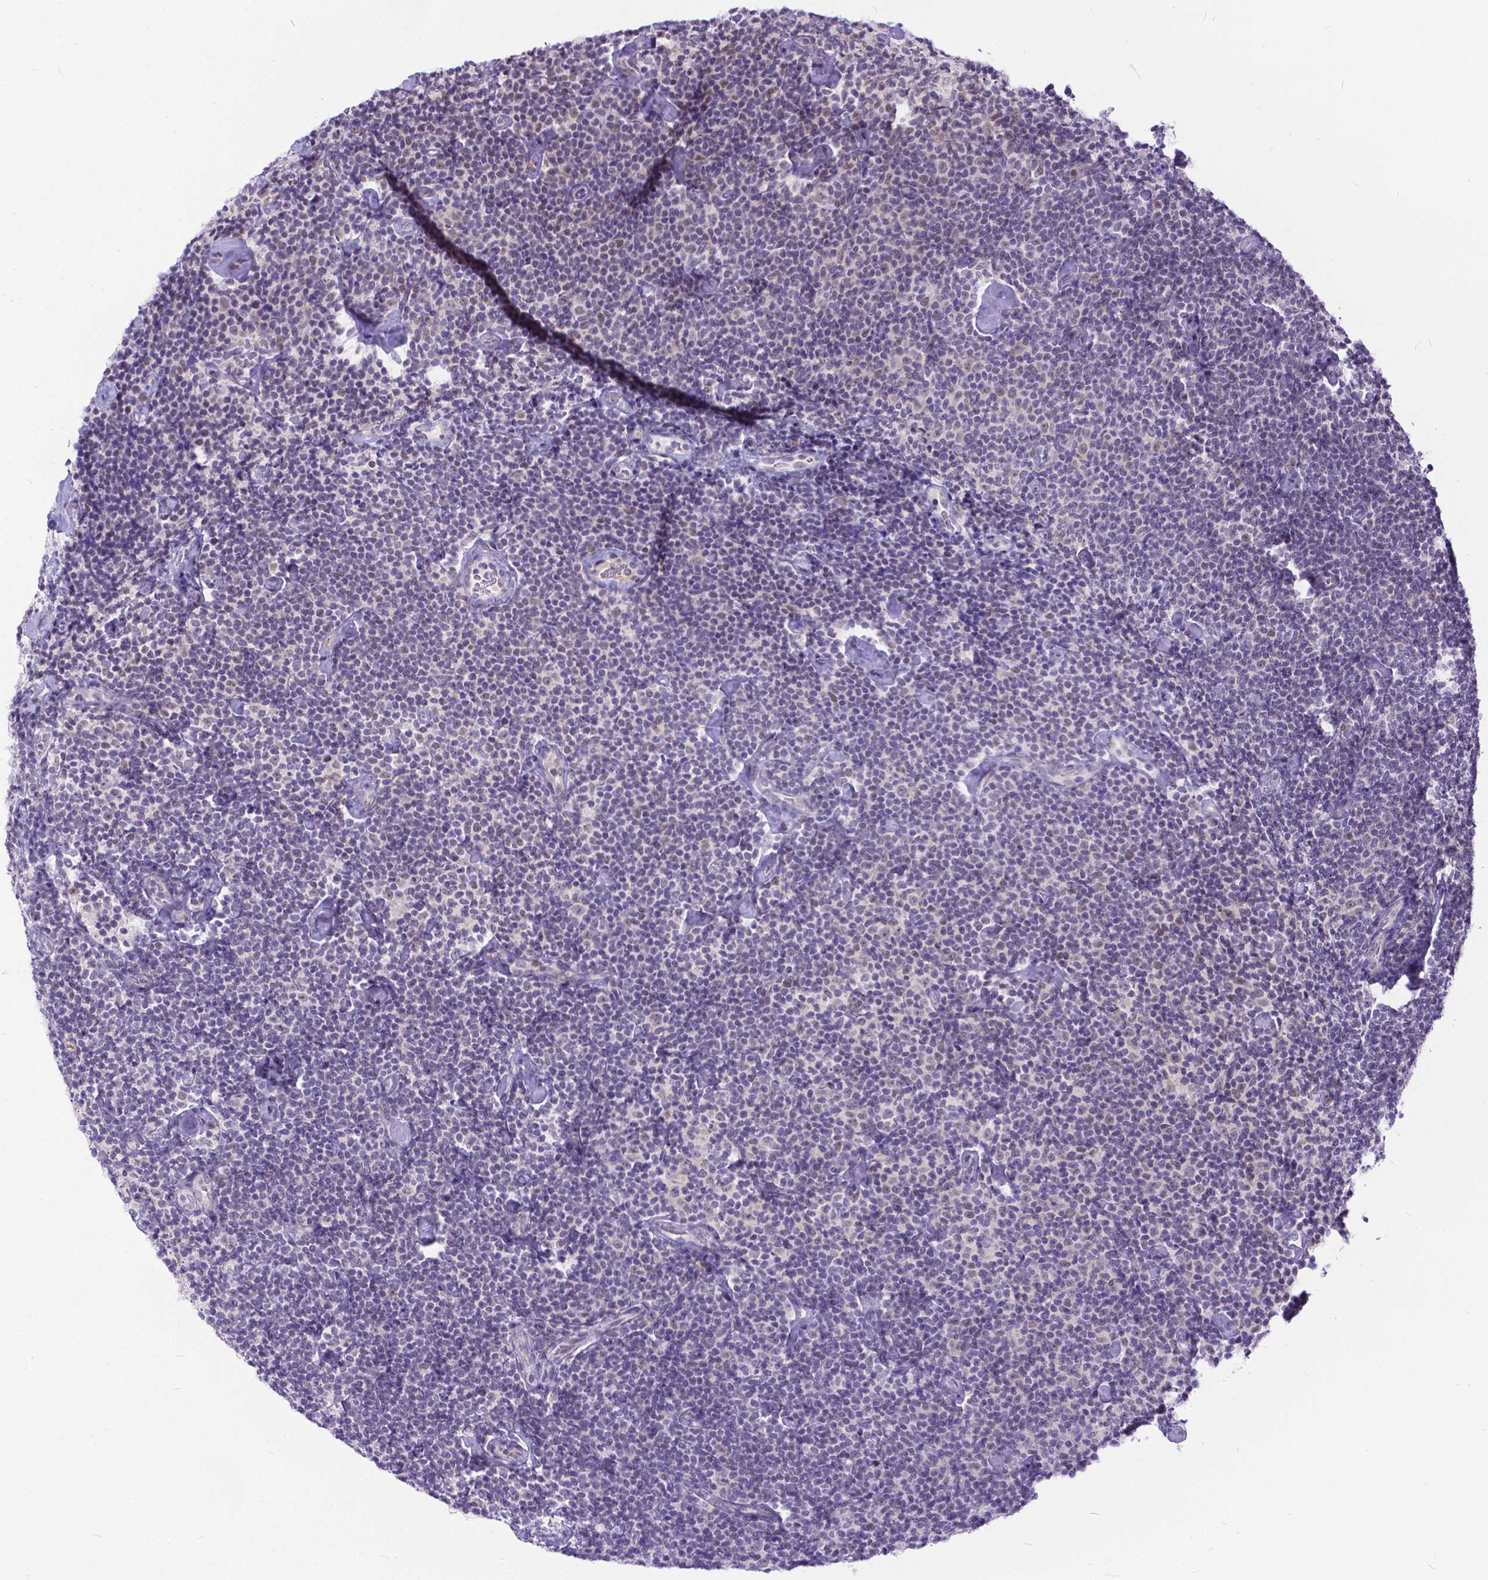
{"staining": {"intensity": "negative", "quantity": "none", "location": "none"}, "tissue": "lymphoma", "cell_type": "Tumor cells", "image_type": "cancer", "snomed": [{"axis": "morphology", "description": "Malignant lymphoma, non-Hodgkin's type, Low grade"}, {"axis": "topography", "description": "Lymph node"}], "caption": "This is an immunohistochemistry histopathology image of human lymphoma. There is no staining in tumor cells.", "gene": "FAM124B", "patient": {"sex": "male", "age": 81}}